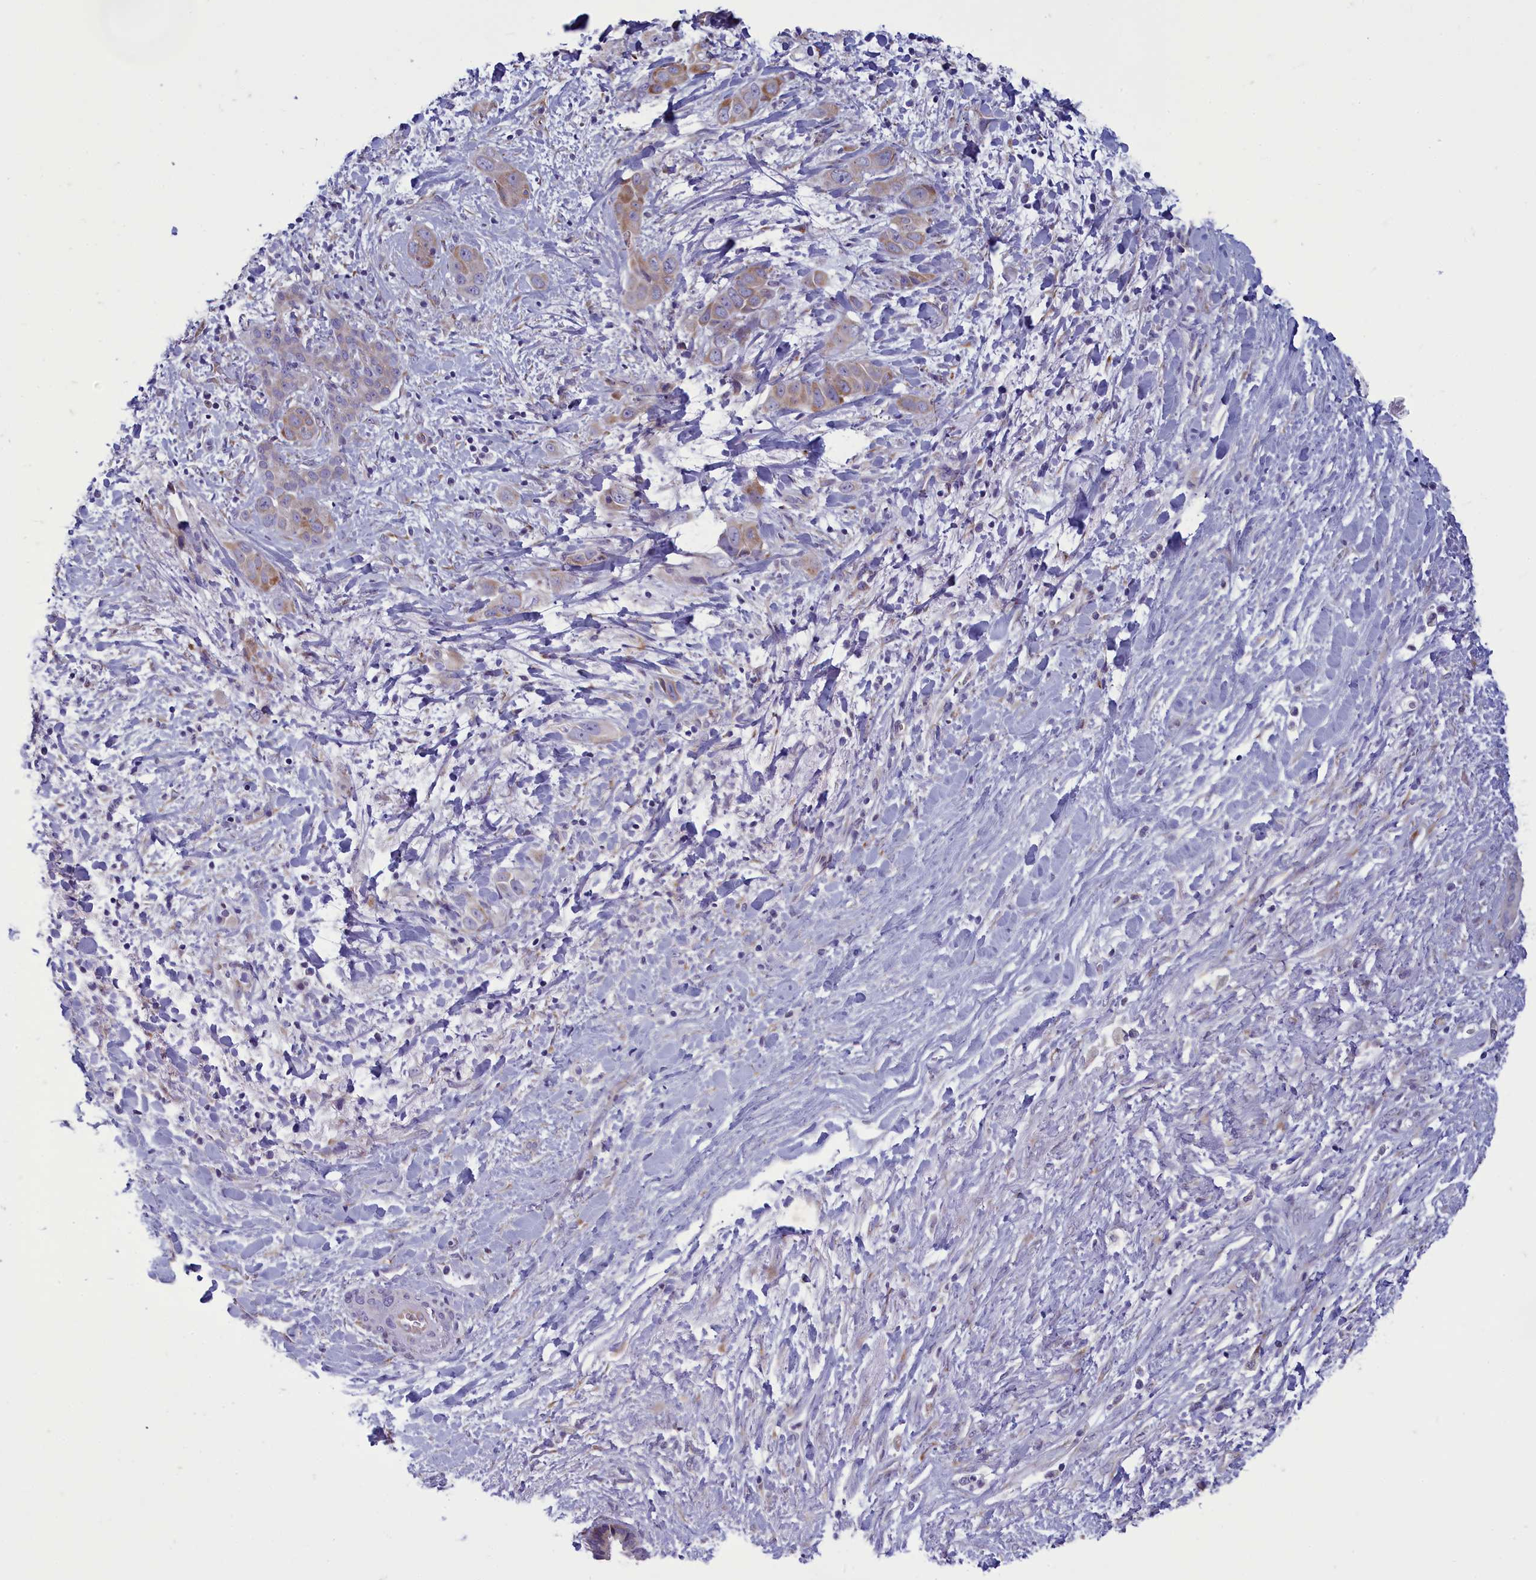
{"staining": {"intensity": "weak", "quantity": "25%-75%", "location": "cytoplasmic/membranous"}, "tissue": "liver cancer", "cell_type": "Tumor cells", "image_type": "cancer", "snomed": [{"axis": "morphology", "description": "Cholangiocarcinoma"}, {"axis": "topography", "description": "Liver"}], "caption": "A low amount of weak cytoplasmic/membranous expression is appreciated in approximately 25%-75% of tumor cells in liver cholangiocarcinoma tissue.", "gene": "CENATAC", "patient": {"sex": "female", "age": 52}}